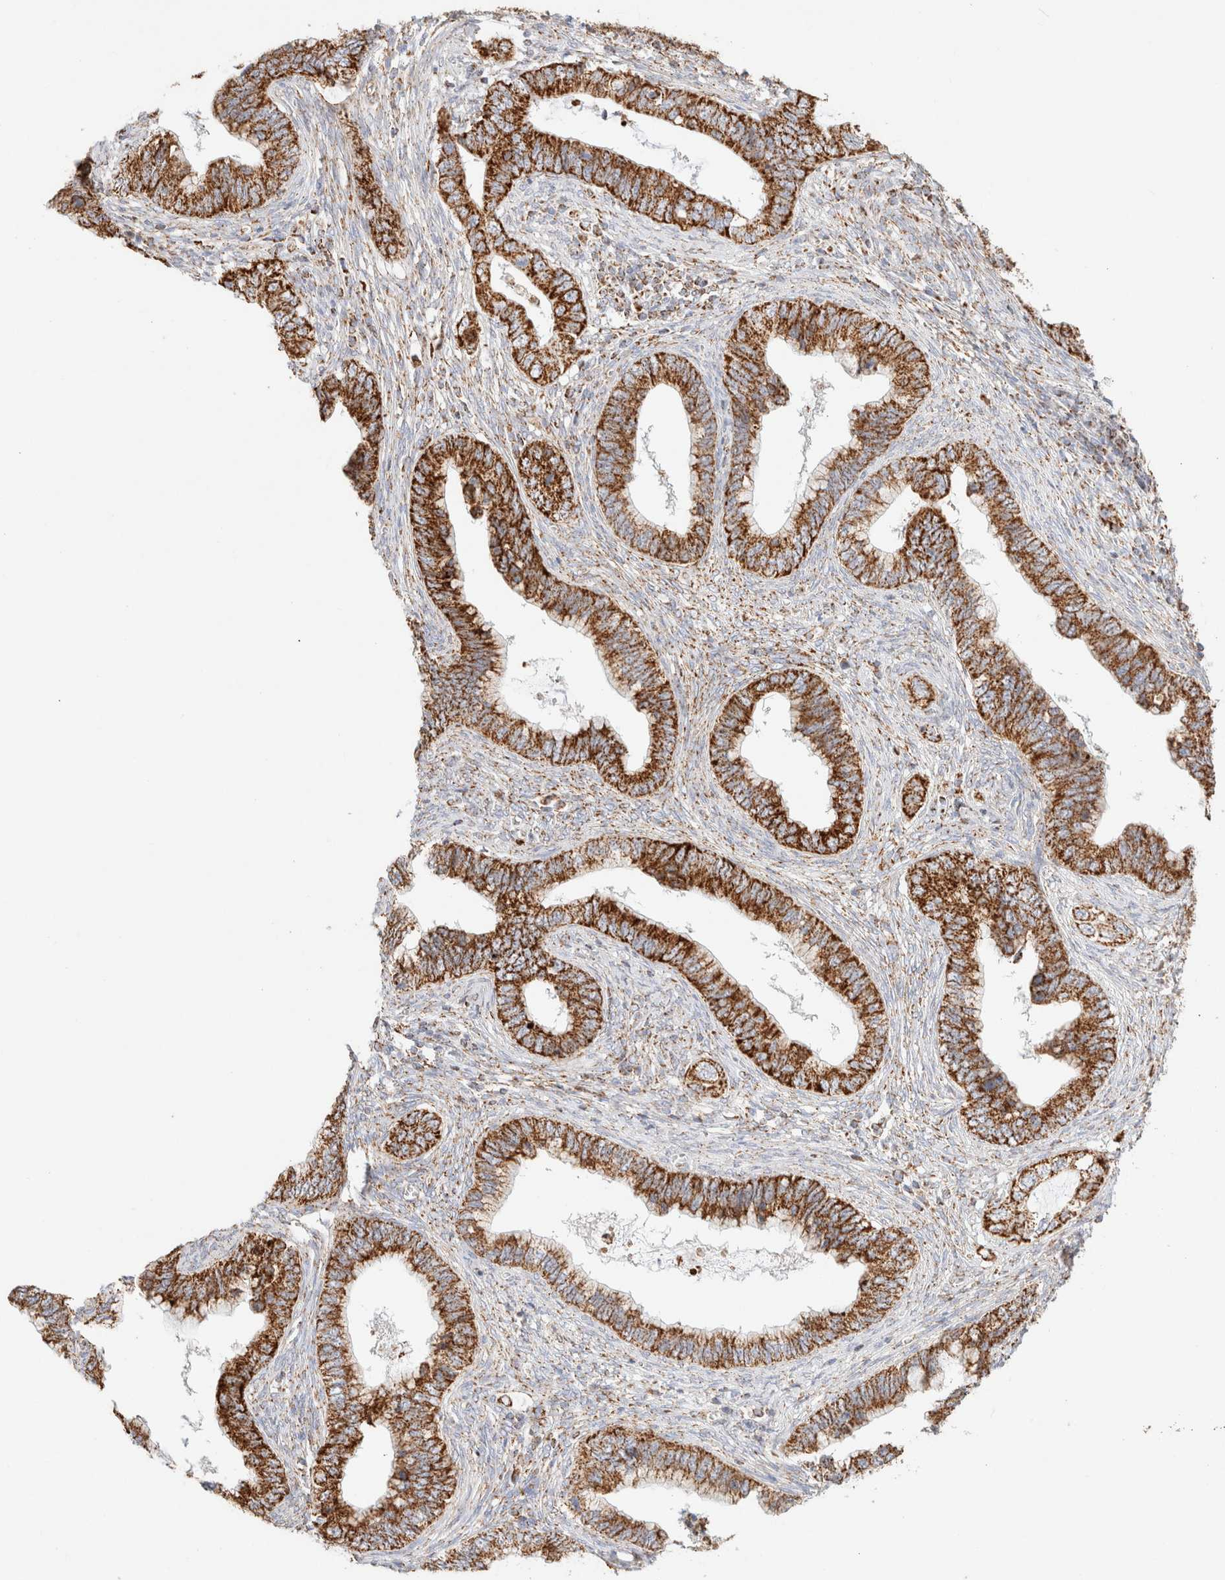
{"staining": {"intensity": "strong", "quantity": ">75%", "location": "cytoplasmic/membranous"}, "tissue": "cervical cancer", "cell_type": "Tumor cells", "image_type": "cancer", "snomed": [{"axis": "morphology", "description": "Adenocarcinoma, NOS"}, {"axis": "topography", "description": "Cervix"}], "caption": "The histopathology image demonstrates immunohistochemical staining of cervical cancer. There is strong cytoplasmic/membranous positivity is present in approximately >75% of tumor cells. The protein of interest is shown in brown color, while the nuclei are stained blue.", "gene": "PHB2", "patient": {"sex": "female", "age": 44}}